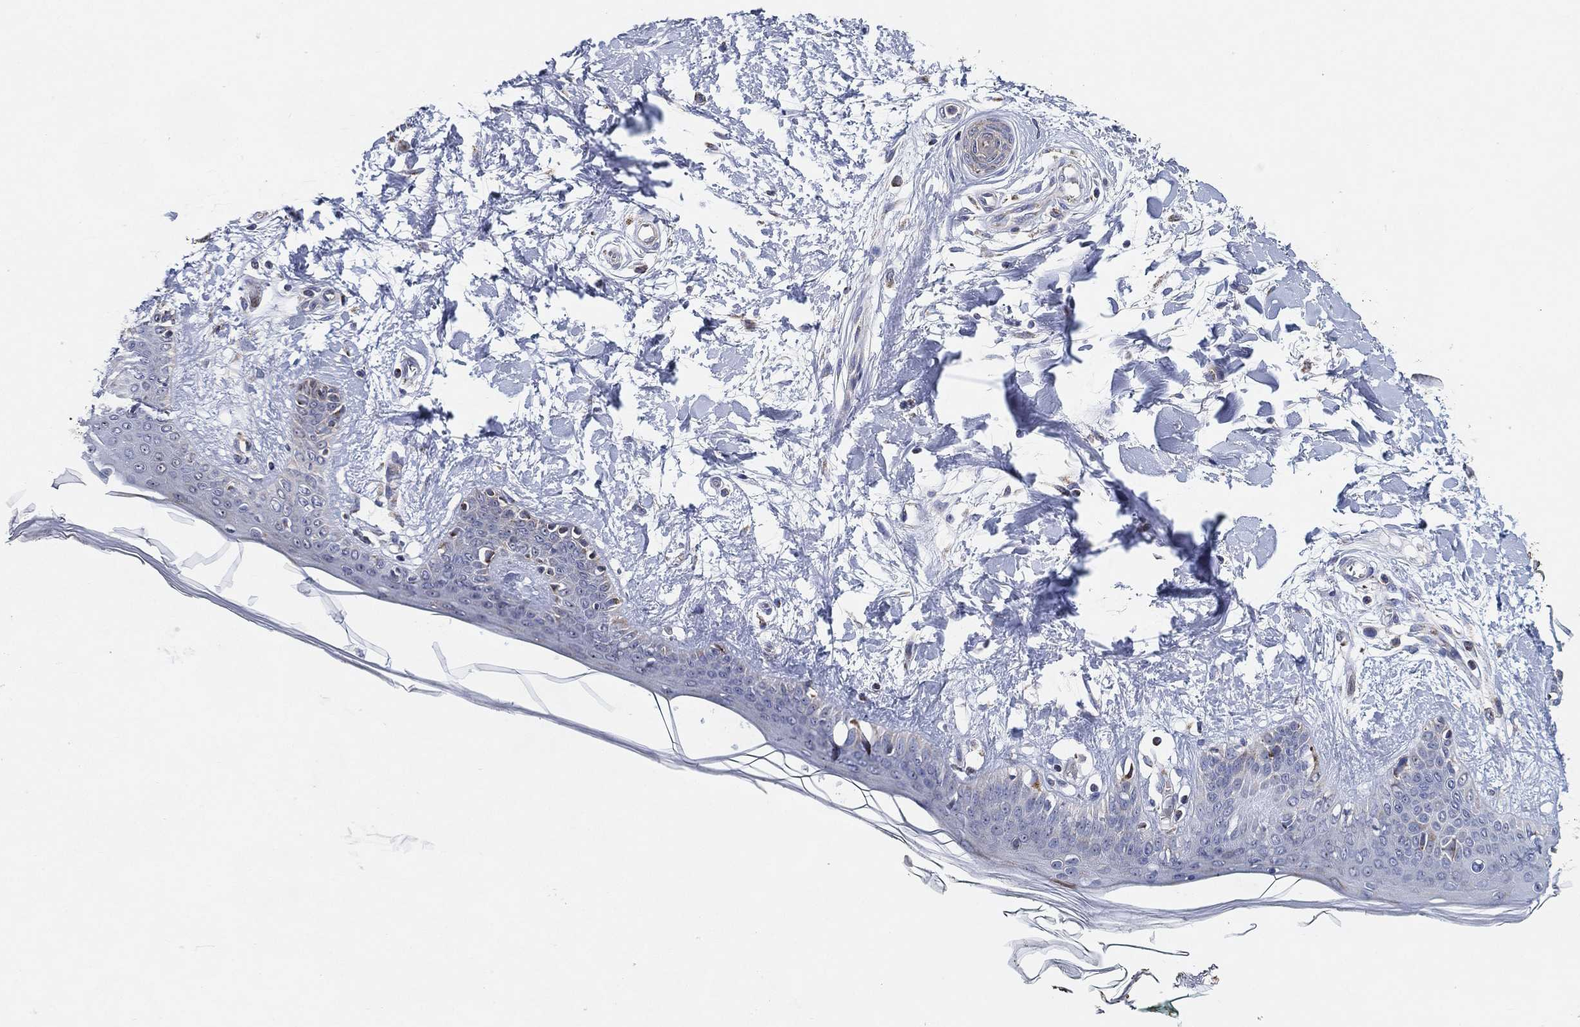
{"staining": {"intensity": "negative", "quantity": "none", "location": "none"}, "tissue": "skin", "cell_type": "Fibroblasts", "image_type": "normal", "snomed": [{"axis": "morphology", "description": "Normal tissue, NOS"}, {"axis": "morphology", "description": "Malignant melanoma, NOS"}, {"axis": "topography", "description": "Skin"}], "caption": "High power microscopy micrograph of an immunohistochemistry (IHC) histopathology image of normal skin, revealing no significant staining in fibroblasts.", "gene": "GCAT", "patient": {"sex": "female", "age": 34}}